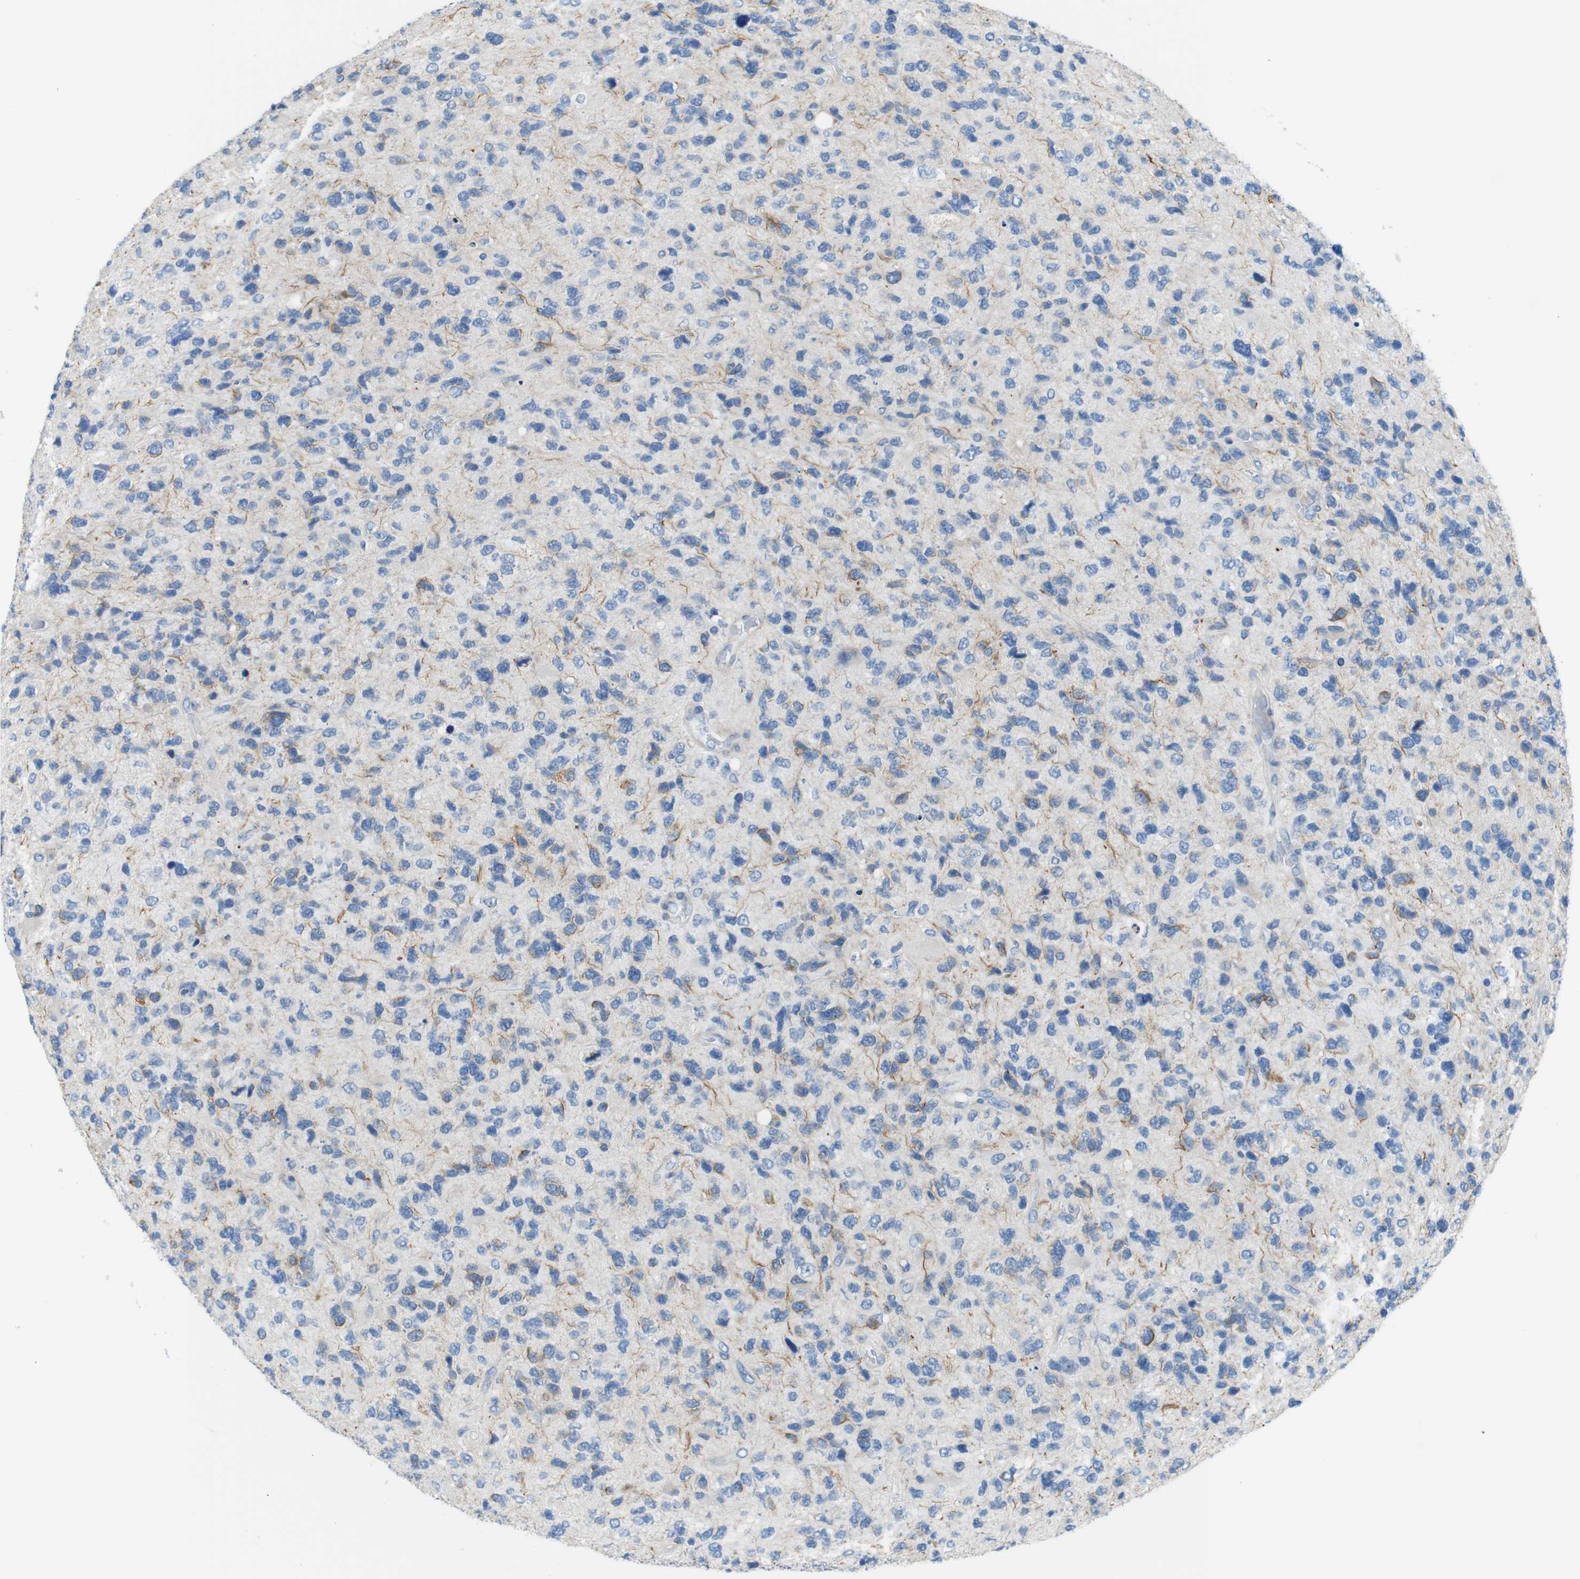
{"staining": {"intensity": "negative", "quantity": "none", "location": "none"}, "tissue": "glioma", "cell_type": "Tumor cells", "image_type": "cancer", "snomed": [{"axis": "morphology", "description": "Glioma, malignant, High grade"}, {"axis": "topography", "description": "Brain"}], "caption": "Immunohistochemistry (IHC) photomicrograph of glioma stained for a protein (brown), which displays no positivity in tumor cells. (DAB IHC, high magnification).", "gene": "CLMN", "patient": {"sex": "female", "age": 58}}